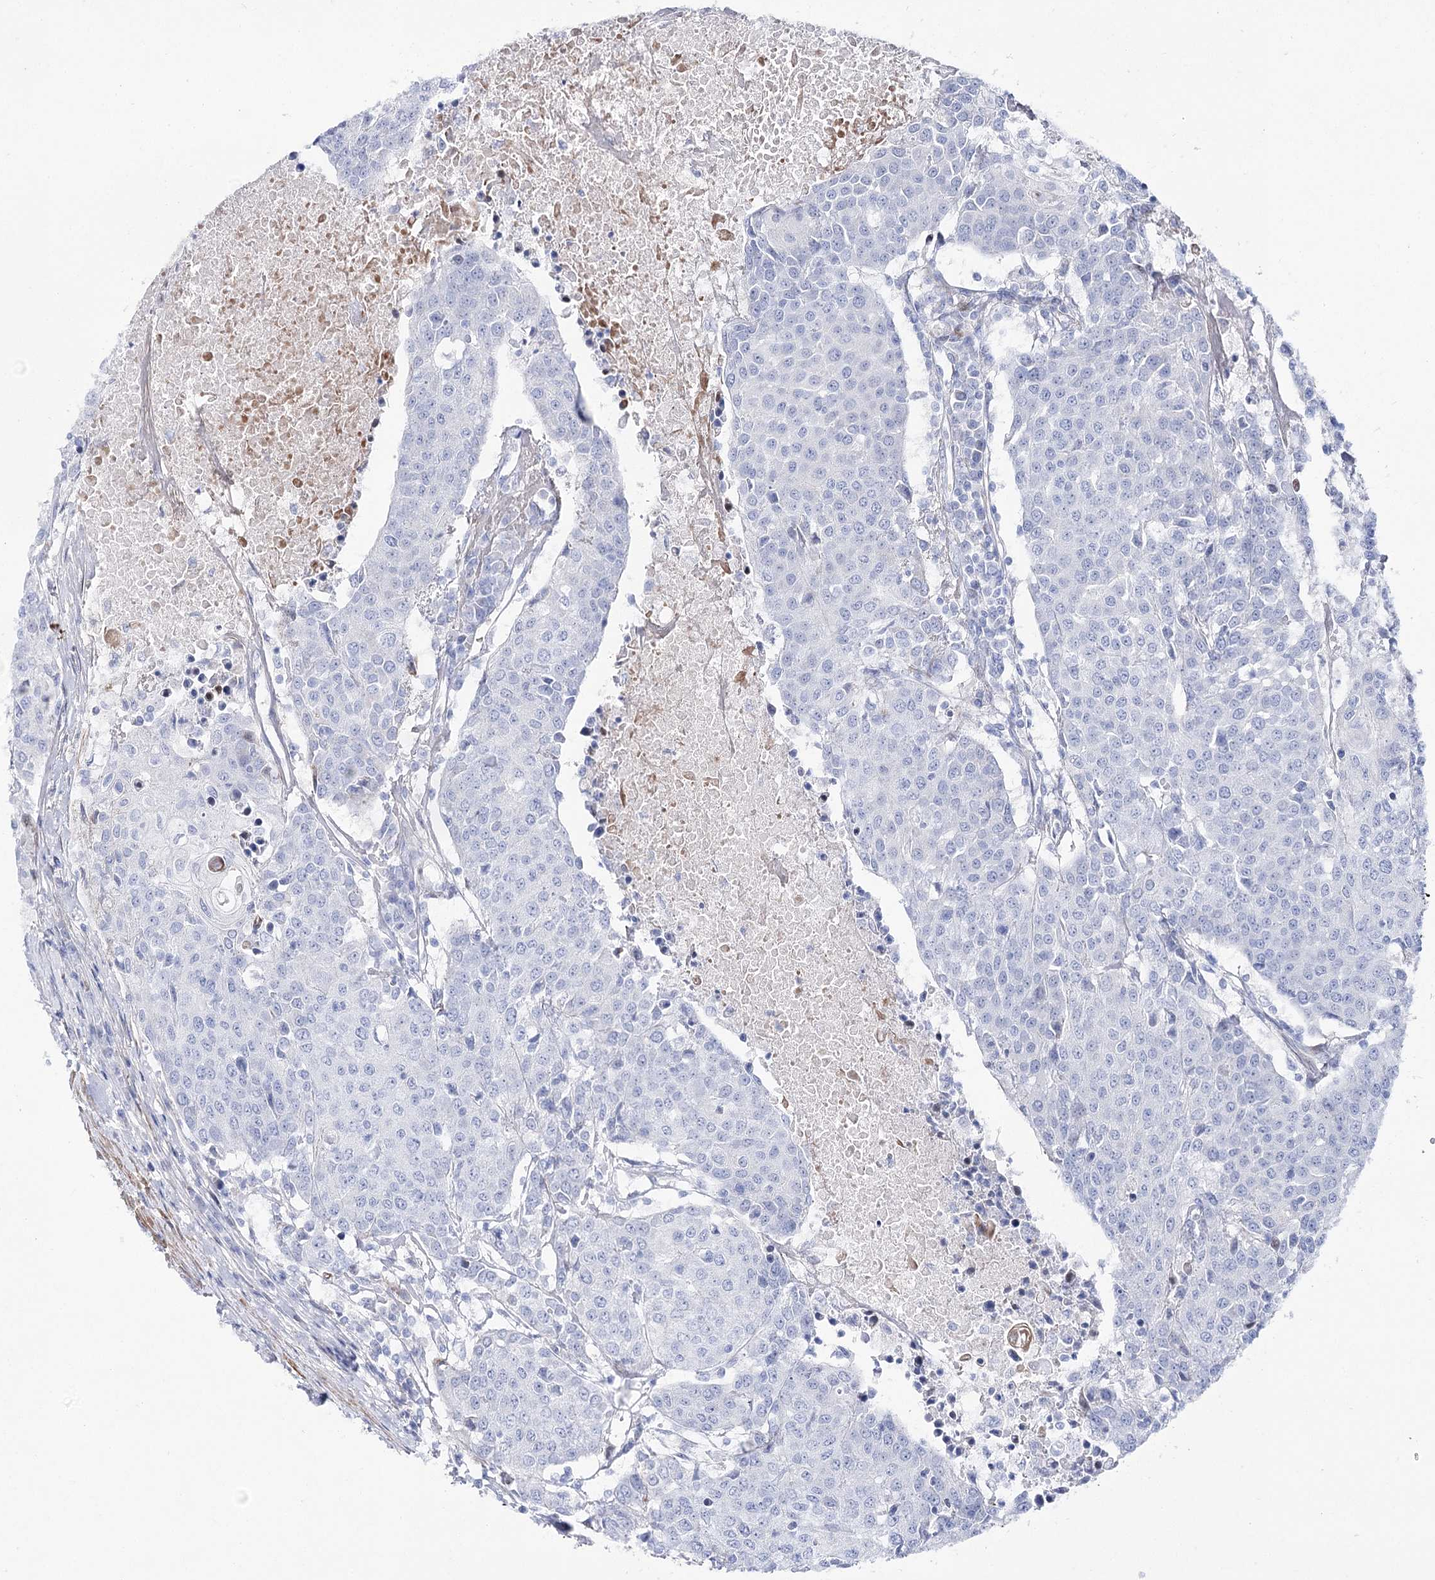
{"staining": {"intensity": "negative", "quantity": "none", "location": "none"}, "tissue": "urothelial cancer", "cell_type": "Tumor cells", "image_type": "cancer", "snomed": [{"axis": "morphology", "description": "Urothelial carcinoma, High grade"}, {"axis": "topography", "description": "Urinary bladder"}], "caption": "Tumor cells show no significant protein positivity in urothelial cancer. (Stains: DAB IHC with hematoxylin counter stain, Microscopy: brightfield microscopy at high magnification).", "gene": "ANKRD23", "patient": {"sex": "female", "age": 85}}